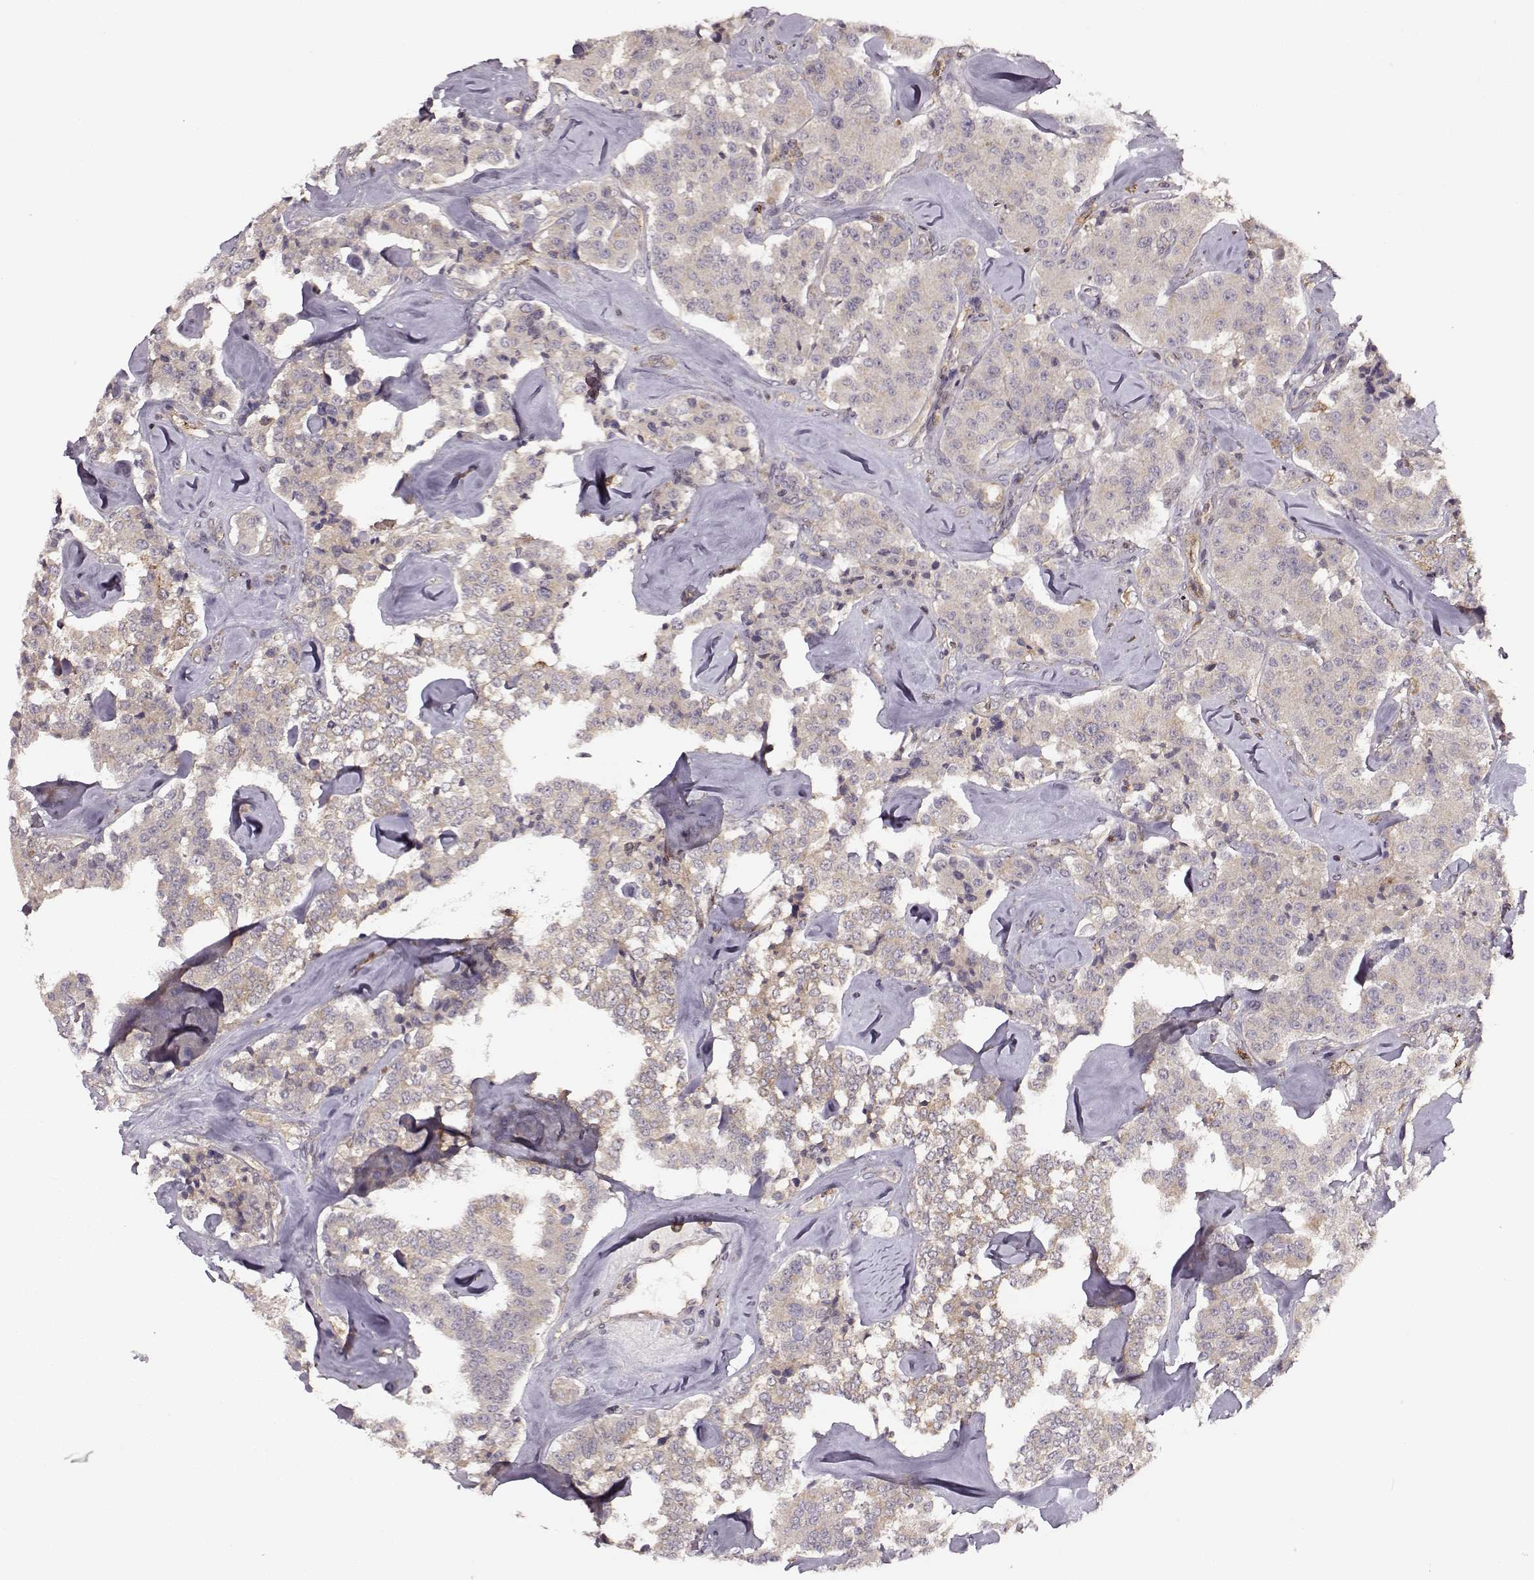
{"staining": {"intensity": "weak", "quantity": "<25%", "location": "cytoplasmic/membranous"}, "tissue": "carcinoid", "cell_type": "Tumor cells", "image_type": "cancer", "snomed": [{"axis": "morphology", "description": "Carcinoid, malignant, NOS"}, {"axis": "topography", "description": "Pancreas"}], "caption": "An image of human carcinoid is negative for staining in tumor cells.", "gene": "IFRD2", "patient": {"sex": "male", "age": 41}}